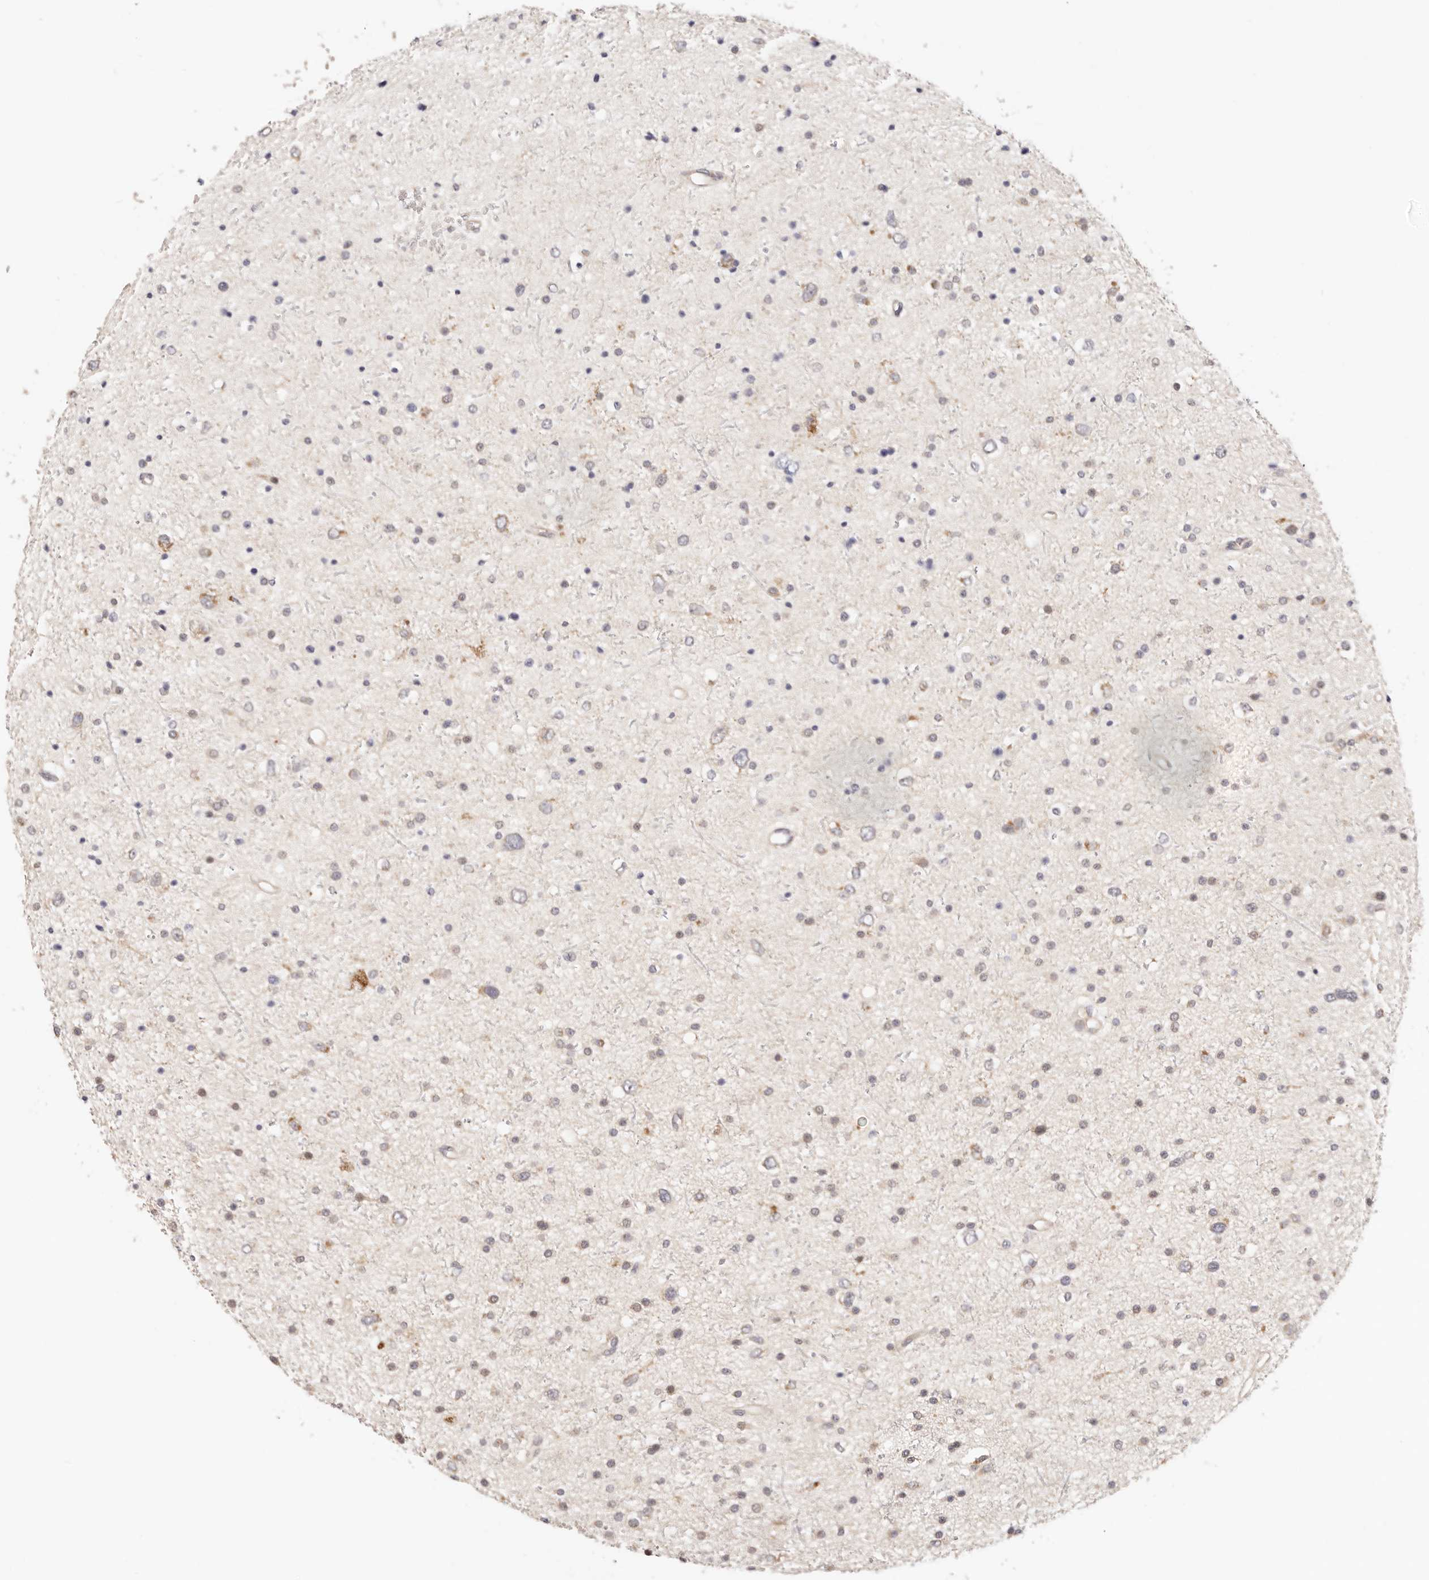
{"staining": {"intensity": "negative", "quantity": "none", "location": "none"}, "tissue": "glioma", "cell_type": "Tumor cells", "image_type": "cancer", "snomed": [{"axis": "morphology", "description": "Glioma, malignant, Low grade"}, {"axis": "topography", "description": "Brain"}], "caption": "Tumor cells are negative for brown protein staining in malignant glioma (low-grade).", "gene": "KCMF1", "patient": {"sex": "female", "age": 37}}